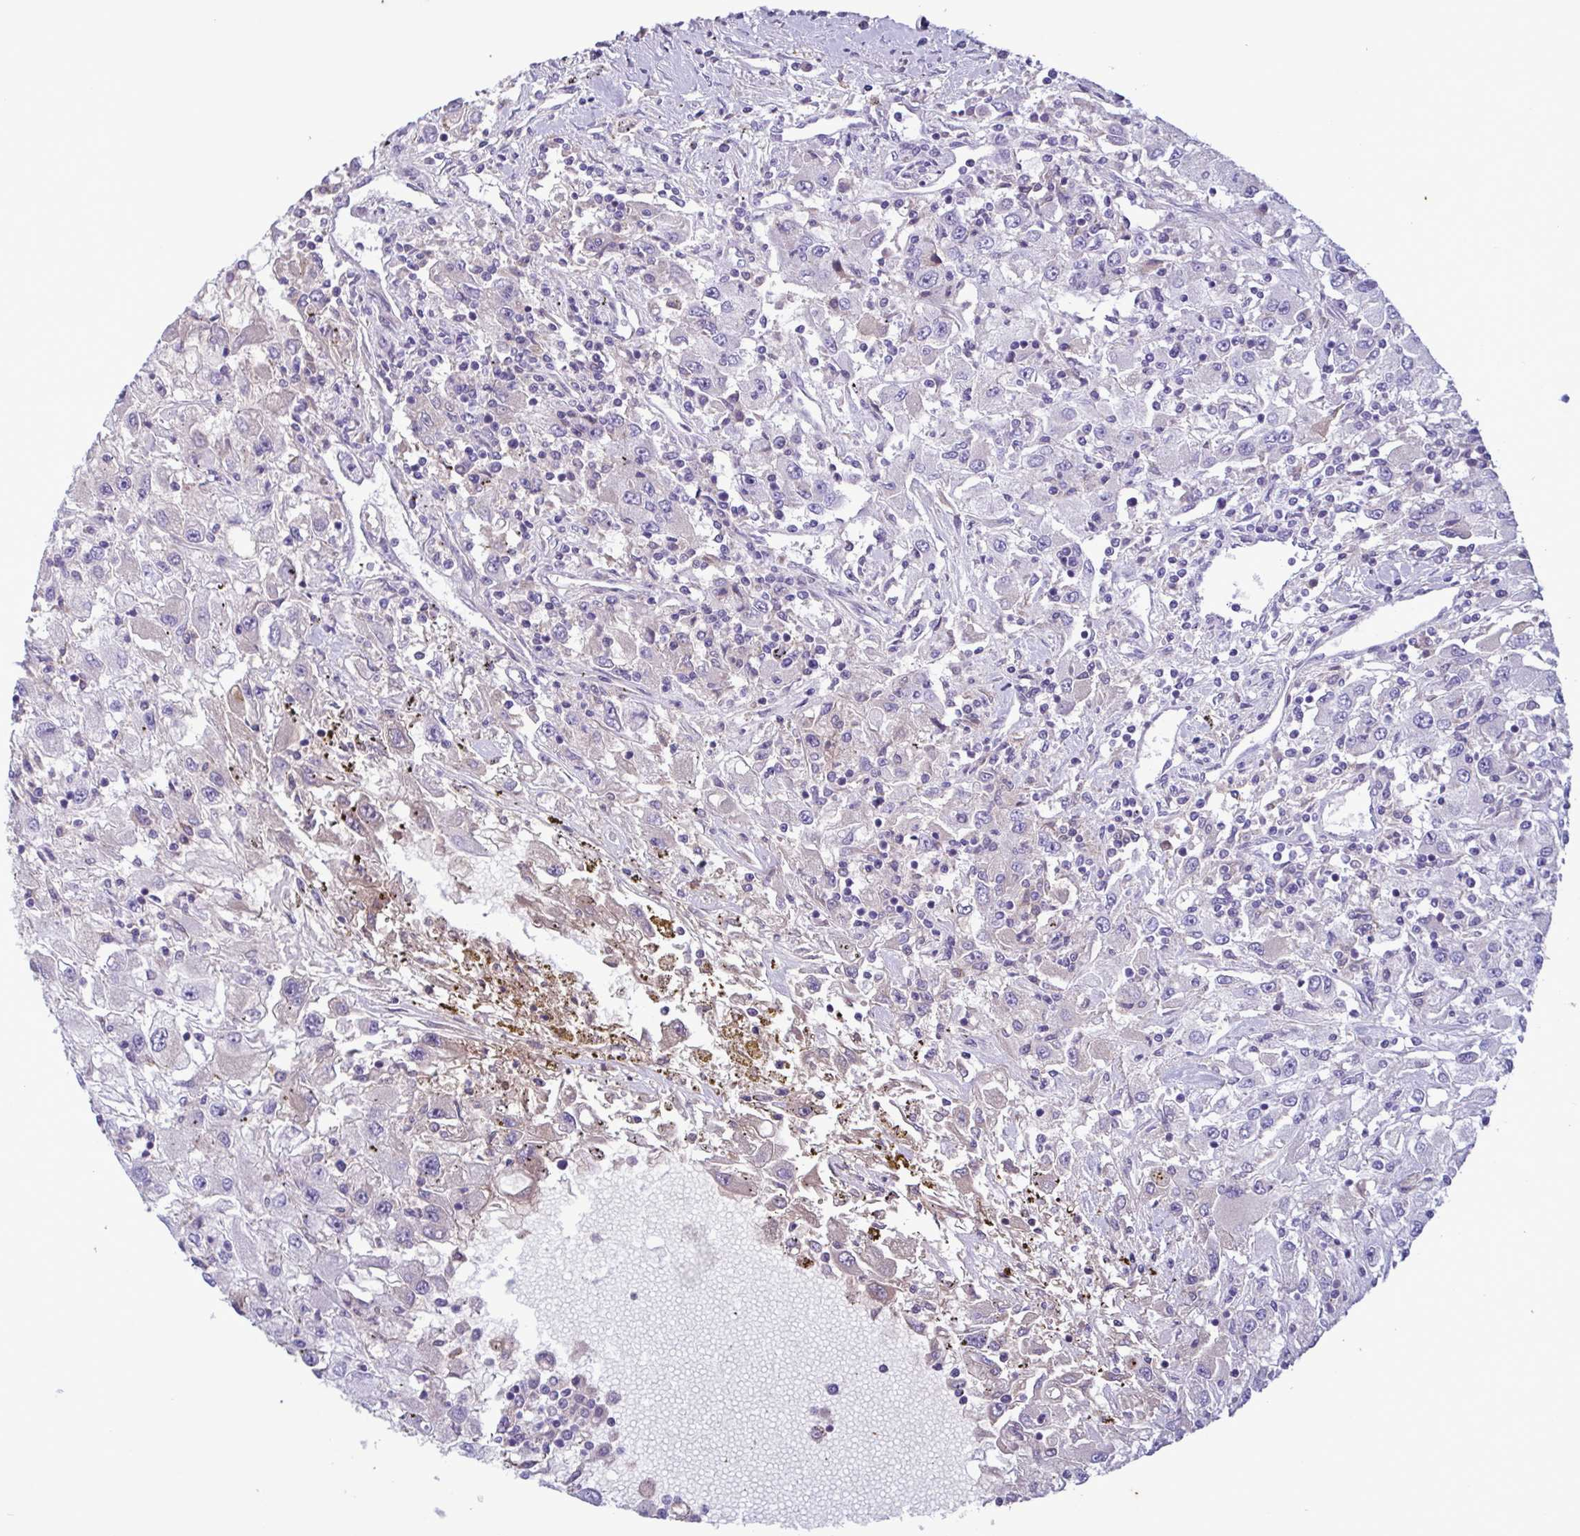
{"staining": {"intensity": "negative", "quantity": "none", "location": "none"}, "tissue": "renal cancer", "cell_type": "Tumor cells", "image_type": "cancer", "snomed": [{"axis": "morphology", "description": "Adenocarcinoma, NOS"}, {"axis": "topography", "description": "Kidney"}], "caption": "A micrograph of renal cancer (adenocarcinoma) stained for a protein shows no brown staining in tumor cells.", "gene": "F13B", "patient": {"sex": "female", "age": 67}}